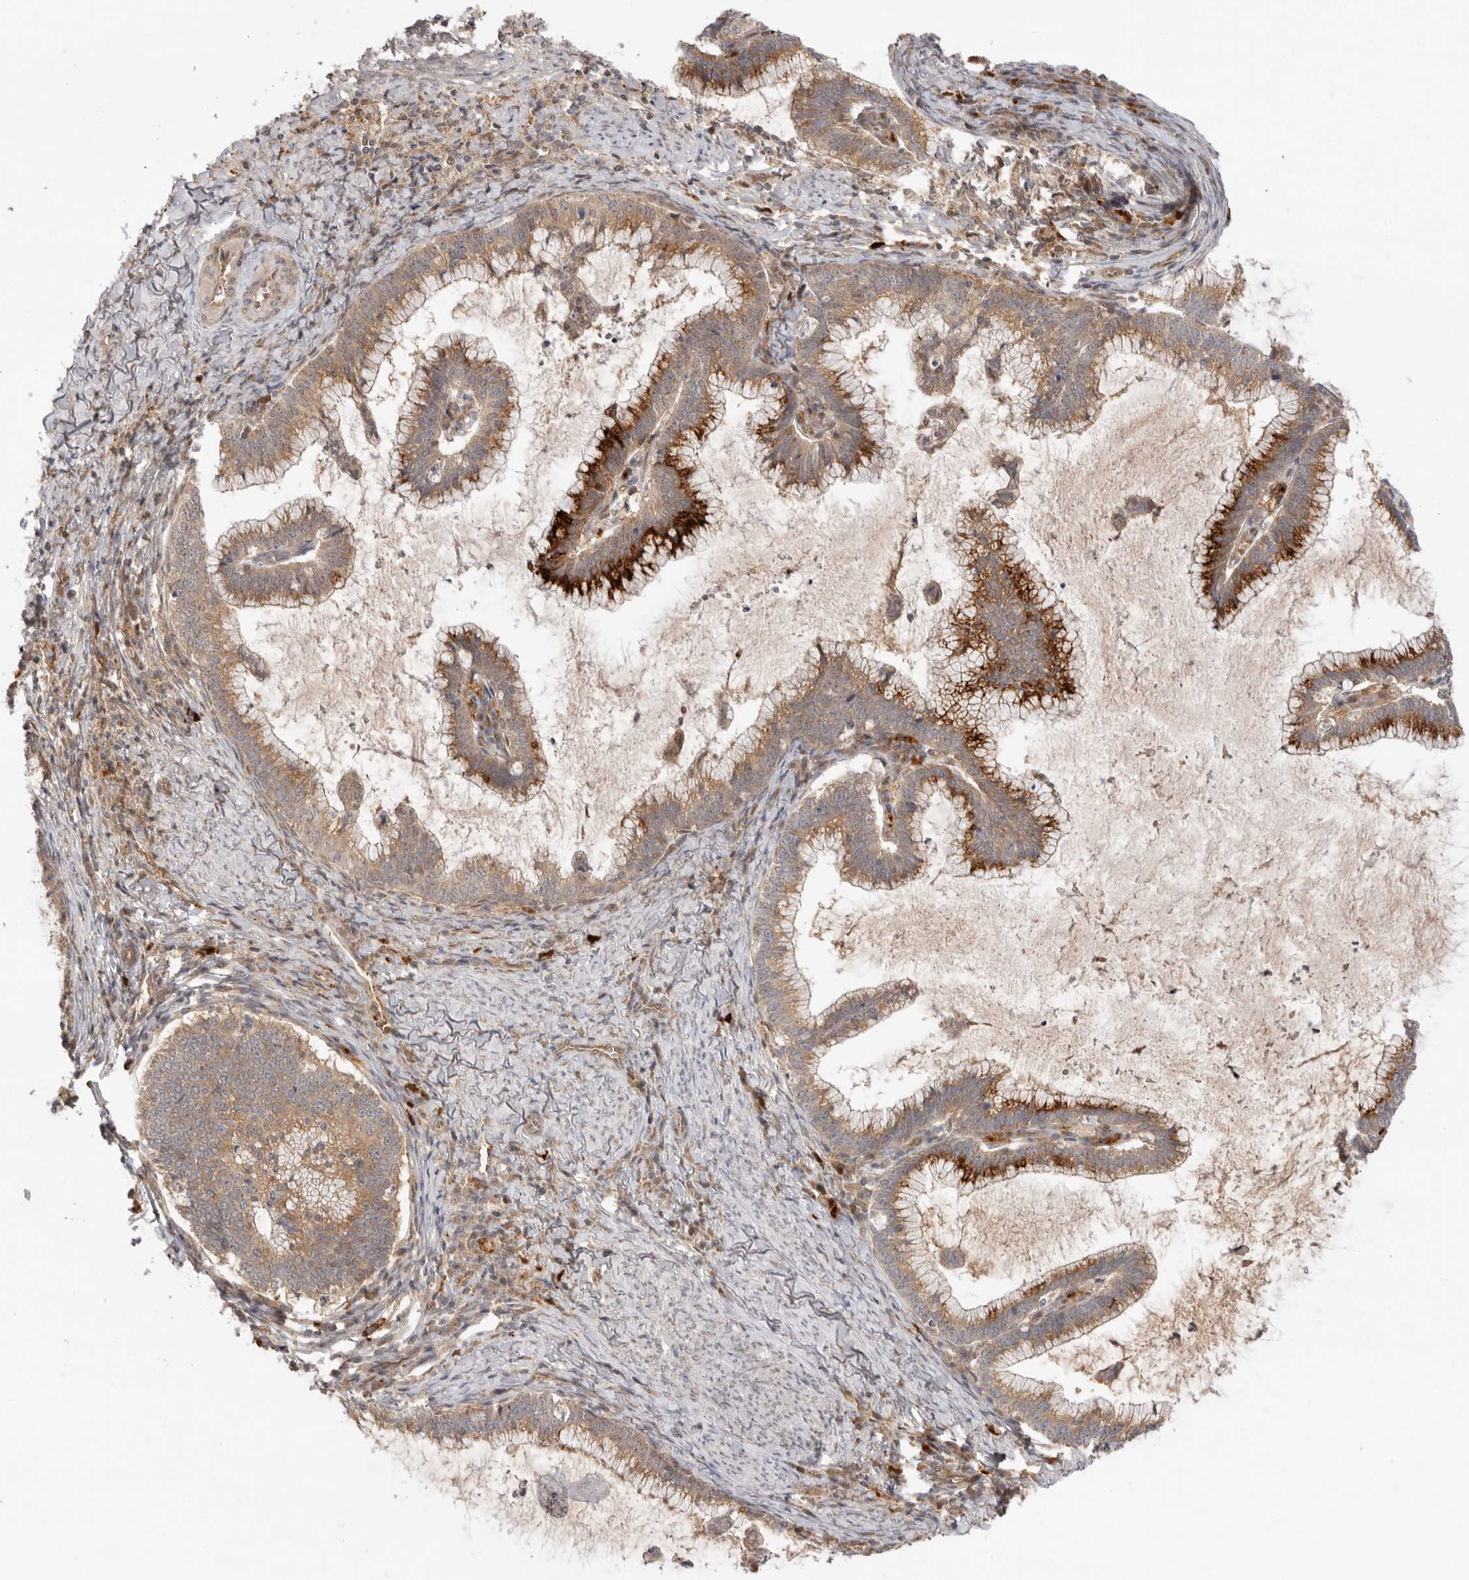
{"staining": {"intensity": "strong", "quantity": "25%-75%", "location": "cytoplasmic/membranous"}, "tissue": "cervical cancer", "cell_type": "Tumor cells", "image_type": "cancer", "snomed": [{"axis": "morphology", "description": "Adenocarcinoma, NOS"}, {"axis": "topography", "description": "Cervix"}], "caption": "A high-resolution image shows immunohistochemistry staining of adenocarcinoma (cervical), which exhibits strong cytoplasmic/membranous positivity in approximately 25%-75% of tumor cells.", "gene": "DCAF8", "patient": {"sex": "female", "age": 36}}